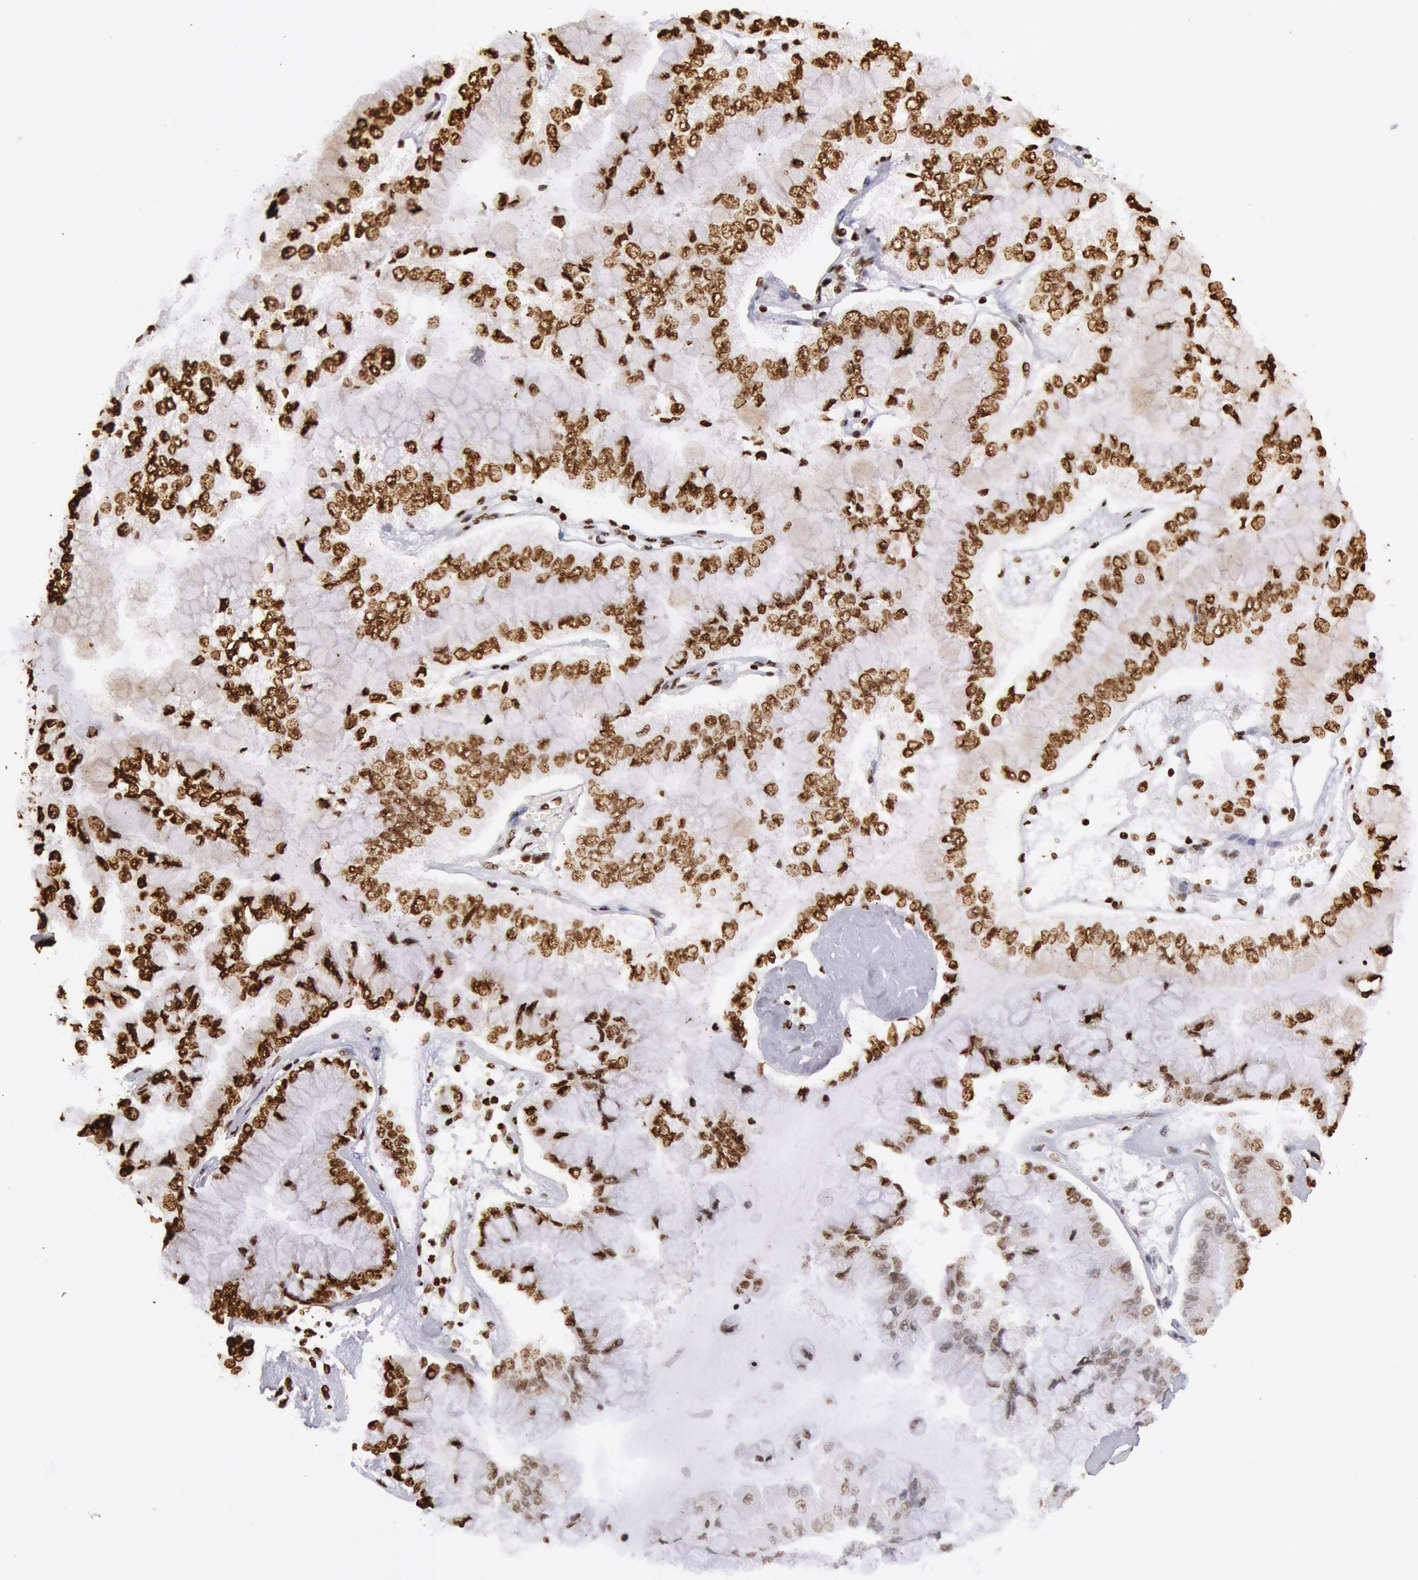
{"staining": {"intensity": "strong", "quantity": ">75%", "location": "nuclear"}, "tissue": "liver cancer", "cell_type": "Tumor cells", "image_type": "cancer", "snomed": [{"axis": "morphology", "description": "Cholangiocarcinoma"}, {"axis": "topography", "description": "Liver"}], "caption": "This histopathology image shows immunohistochemistry staining of human liver cancer (cholangiocarcinoma), with high strong nuclear staining in approximately >75% of tumor cells.", "gene": "H3-4", "patient": {"sex": "female", "age": 79}}